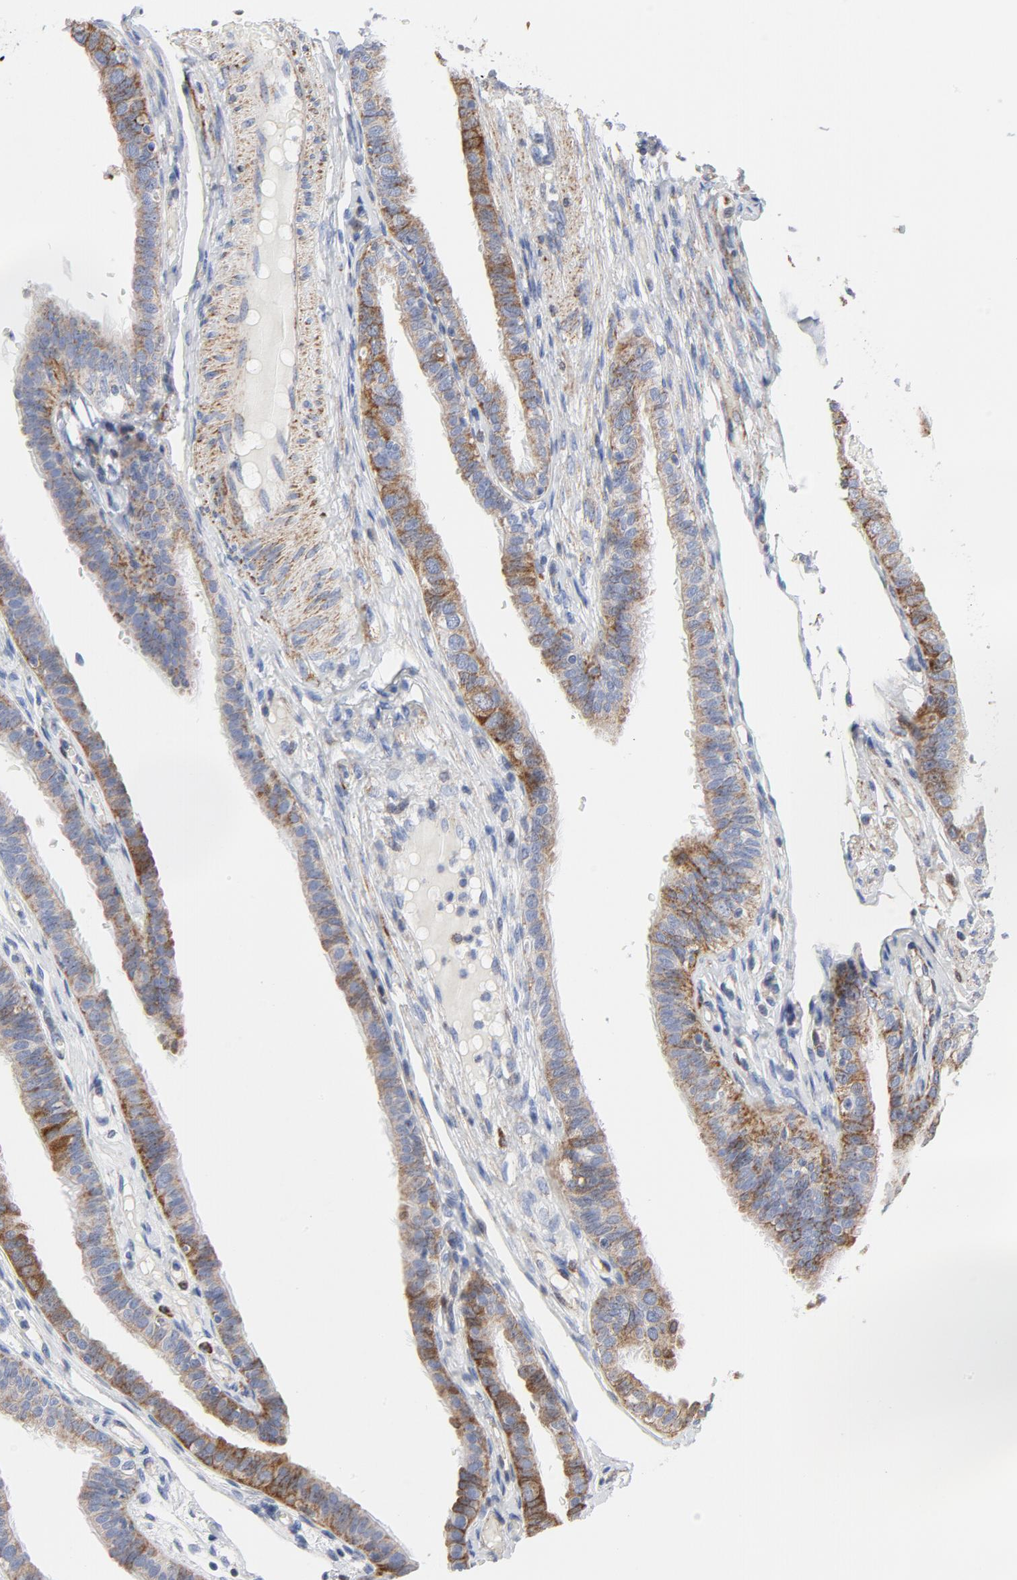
{"staining": {"intensity": "moderate", "quantity": ">75%", "location": "cytoplasmic/membranous"}, "tissue": "fallopian tube", "cell_type": "Glandular cells", "image_type": "normal", "snomed": [{"axis": "morphology", "description": "Normal tissue, NOS"}, {"axis": "morphology", "description": "Dermoid, NOS"}, {"axis": "topography", "description": "Fallopian tube"}], "caption": "Protein staining demonstrates moderate cytoplasmic/membranous staining in about >75% of glandular cells in benign fallopian tube.", "gene": "CYCS", "patient": {"sex": "female", "age": 33}}